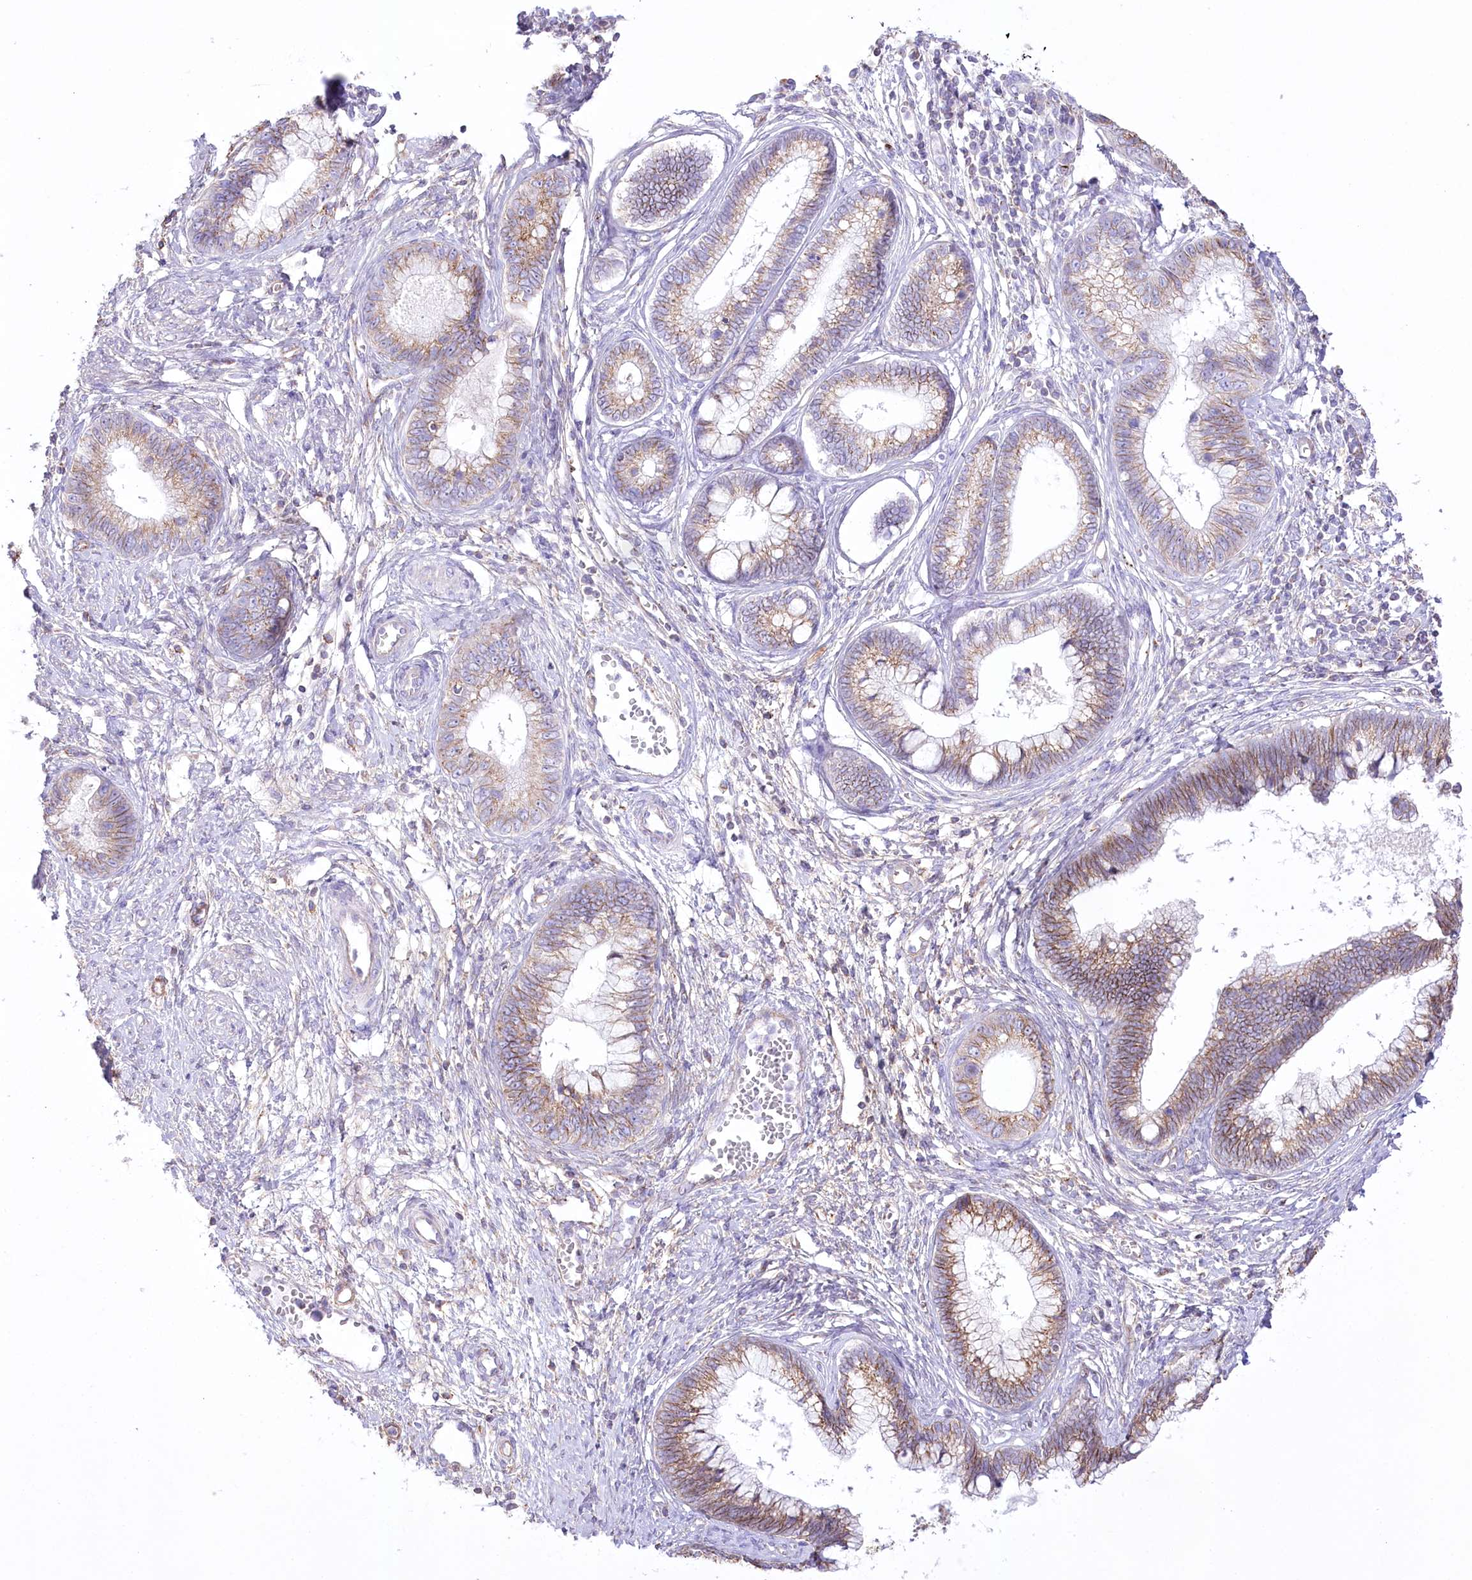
{"staining": {"intensity": "moderate", "quantity": ">75%", "location": "cytoplasmic/membranous"}, "tissue": "cervical cancer", "cell_type": "Tumor cells", "image_type": "cancer", "snomed": [{"axis": "morphology", "description": "Adenocarcinoma, NOS"}, {"axis": "topography", "description": "Cervix"}], "caption": "Protein staining demonstrates moderate cytoplasmic/membranous staining in approximately >75% of tumor cells in adenocarcinoma (cervical). The staining was performed using DAB, with brown indicating positive protein expression. Nuclei are stained blue with hematoxylin.", "gene": "FAM216A", "patient": {"sex": "female", "age": 44}}